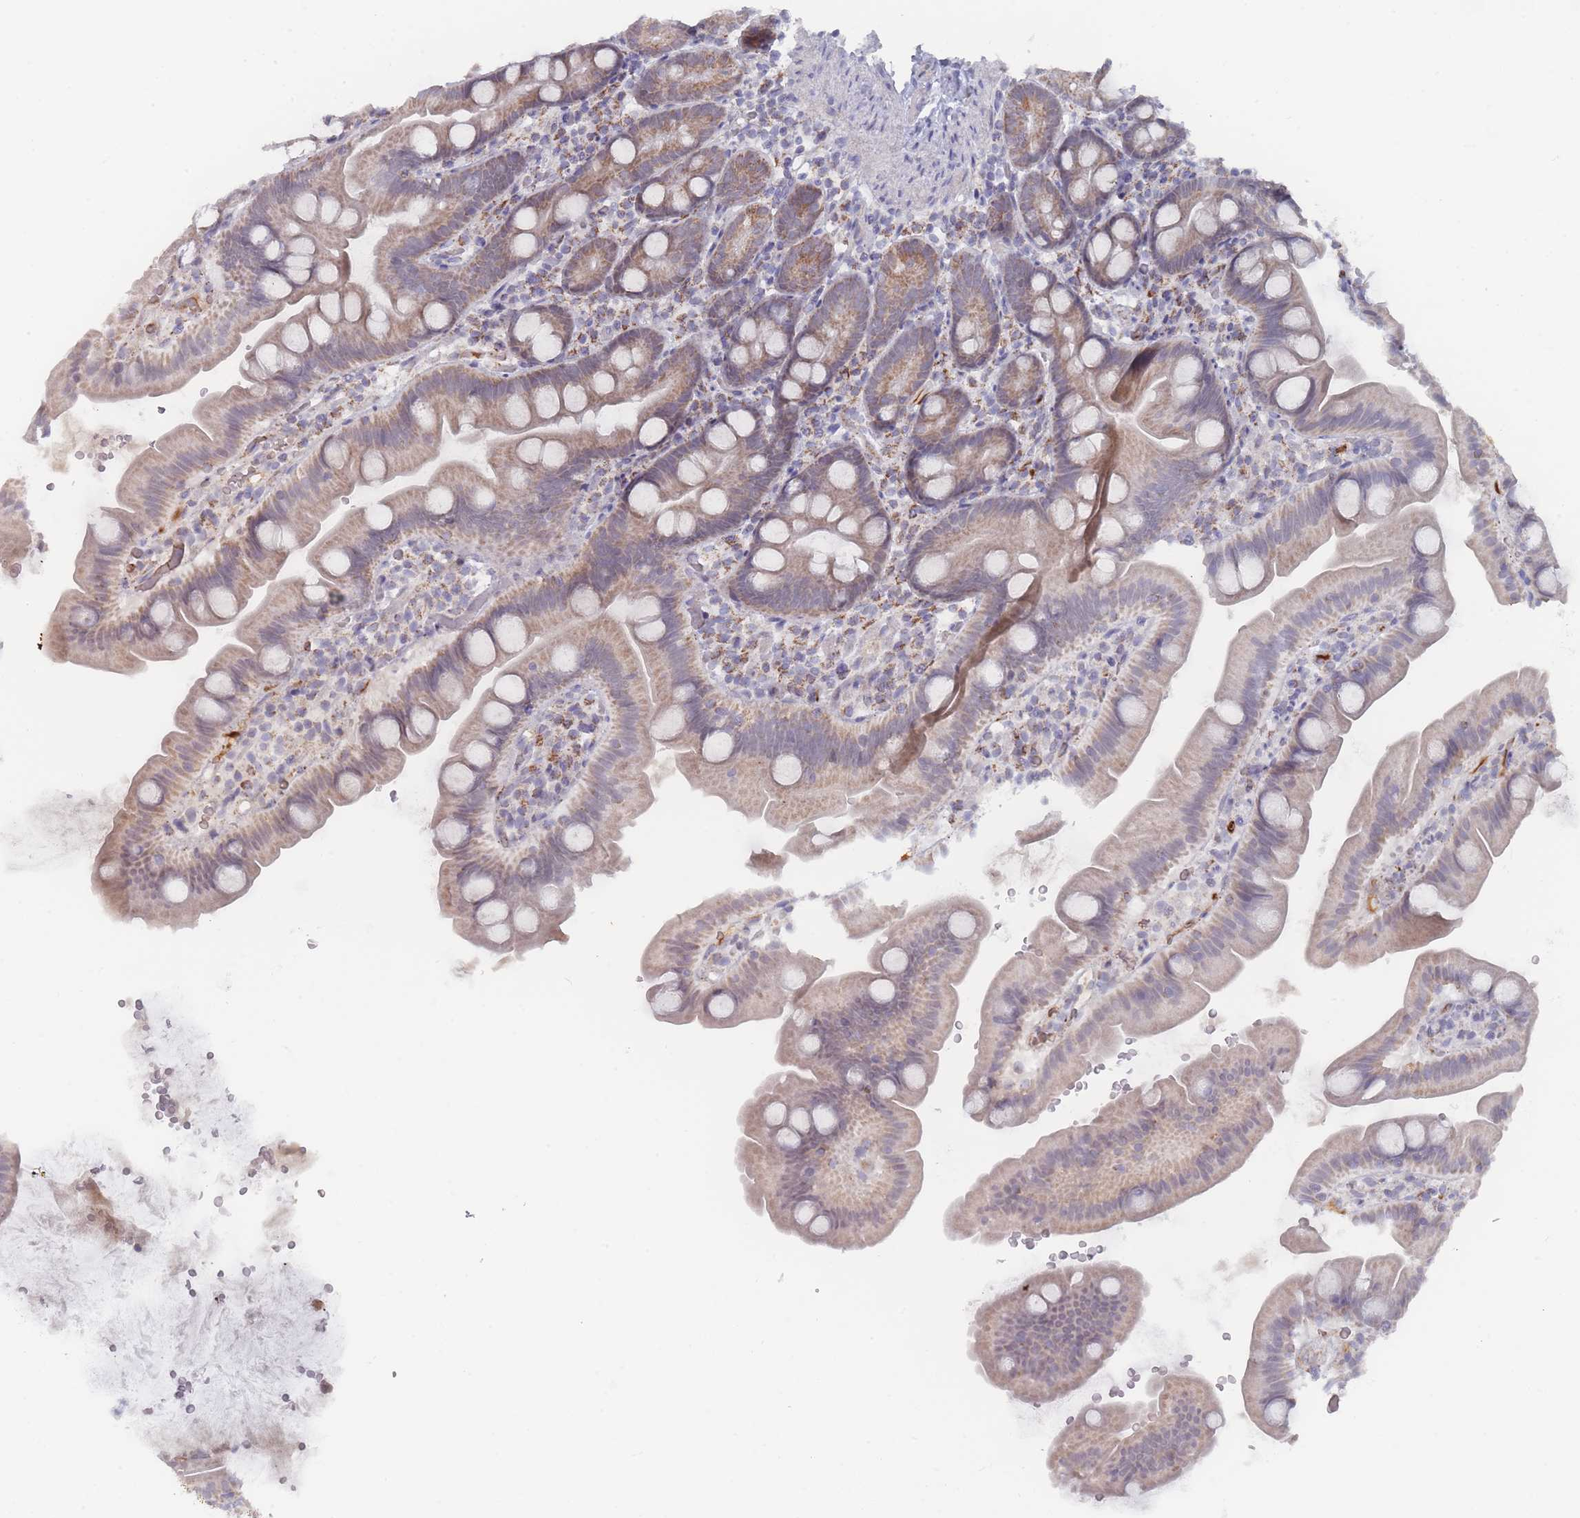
{"staining": {"intensity": "moderate", "quantity": "25%-75%", "location": "cytoplasmic/membranous"}, "tissue": "small intestine", "cell_type": "Glandular cells", "image_type": "normal", "snomed": [{"axis": "morphology", "description": "Normal tissue, NOS"}, {"axis": "topography", "description": "Small intestine"}], "caption": "Protein staining demonstrates moderate cytoplasmic/membranous expression in about 25%-75% of glandular cells in normal small intestine.", "gene": "TRARG1", "patient": {"sex": "female", "age": 68}}